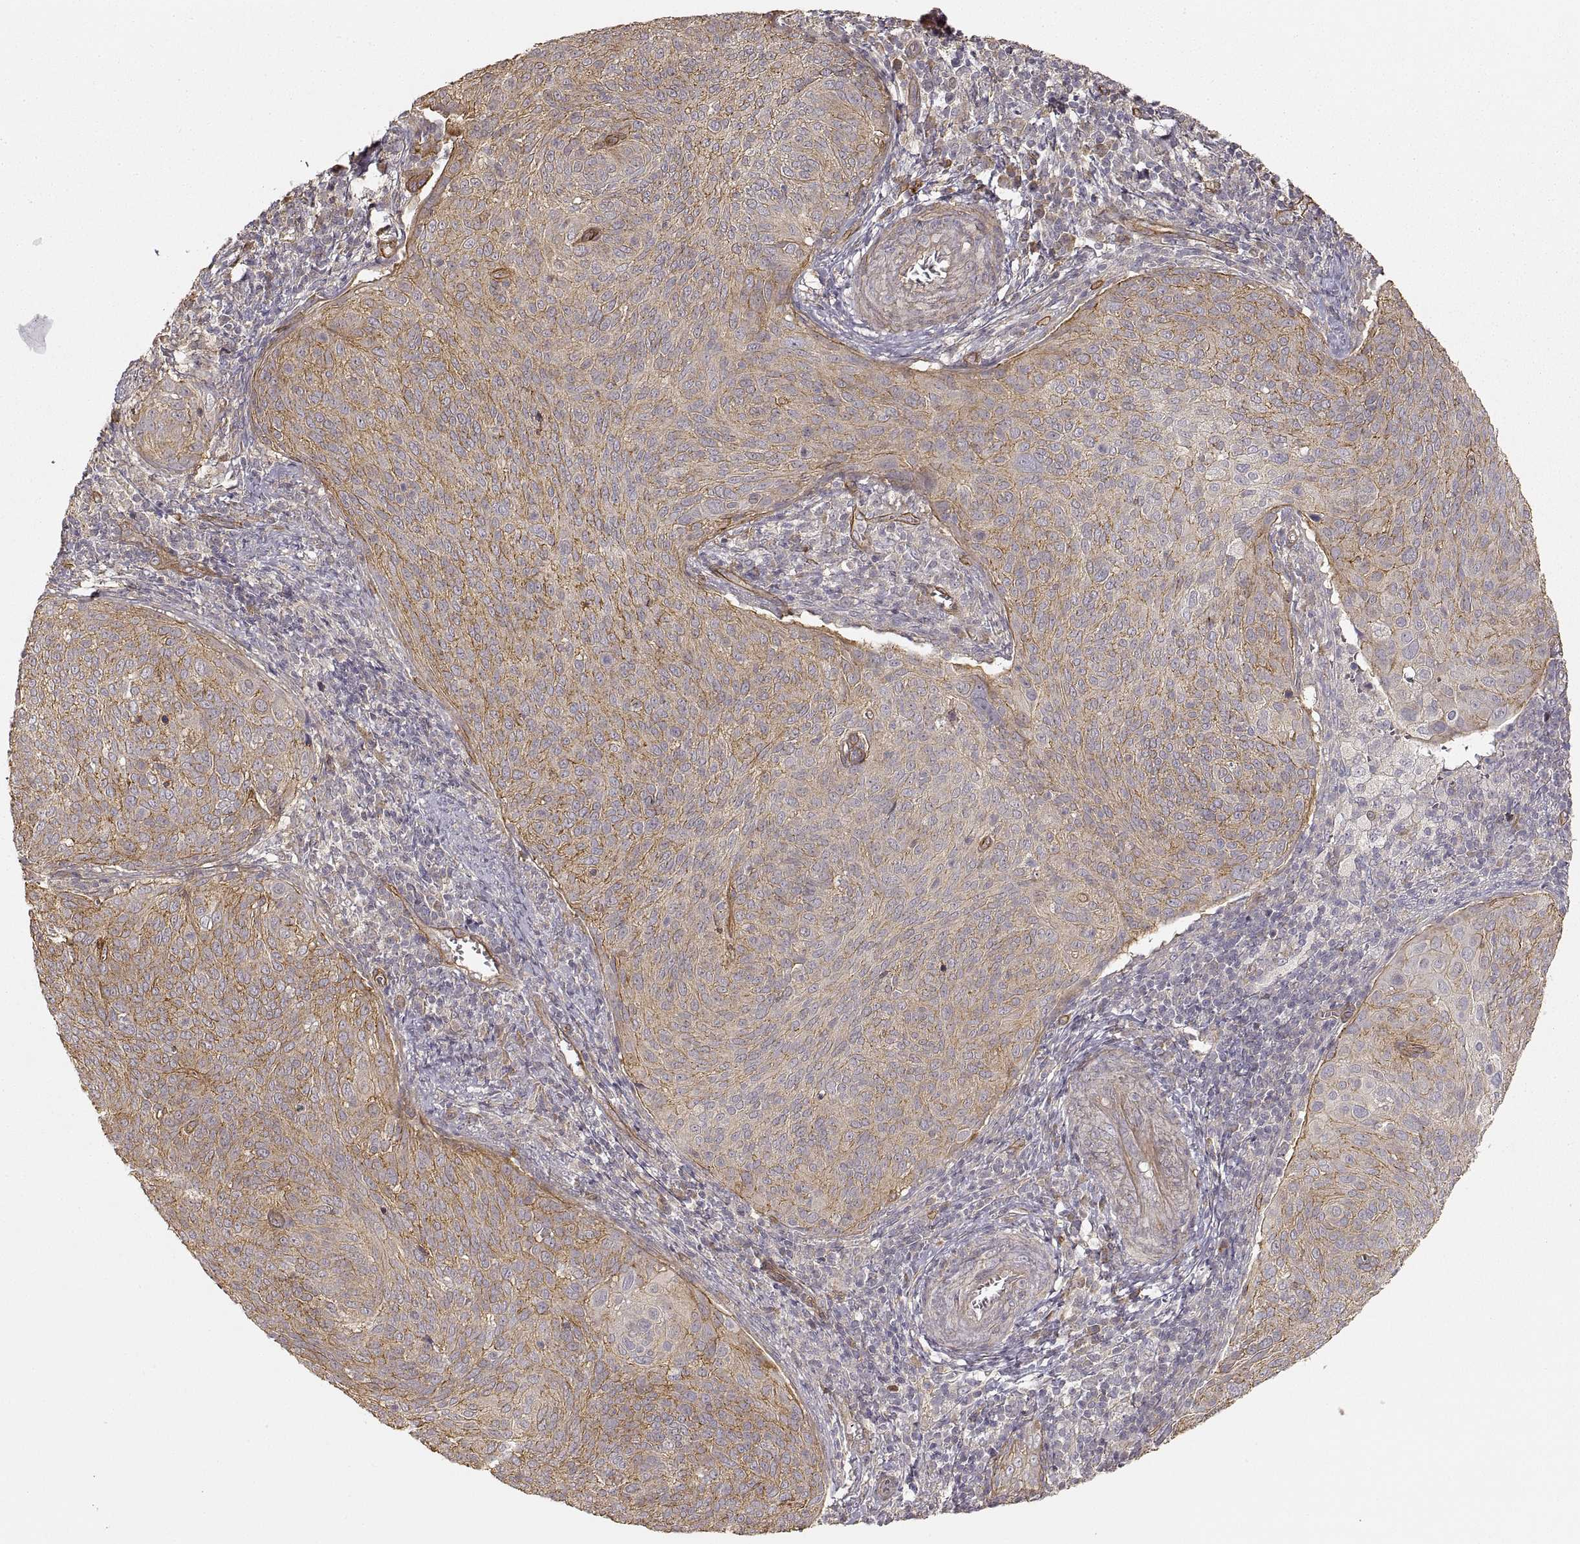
{"staining": {"intensity": "moderate", "quantity": ">75%", "location": "cytoplasmic/membranous"}, "tissue": "cervical cancer", "cell_type": "Tumor cells", "image_type": "cancer", "snomed": [{"axis": "morphology", "description": "Squamous cell carcinoma, NOS"}, {"axis": "topography", "description": "Cervix"}], "caption": "Immunohistochemical staining of cervical squamous cell carcinoma displays medium levels of moderate cytoplasmic/membranous protein expression in about >75% of tumor cells.", "gene": "LAMA4", "patient": {"sex": "female", "age": 39}}